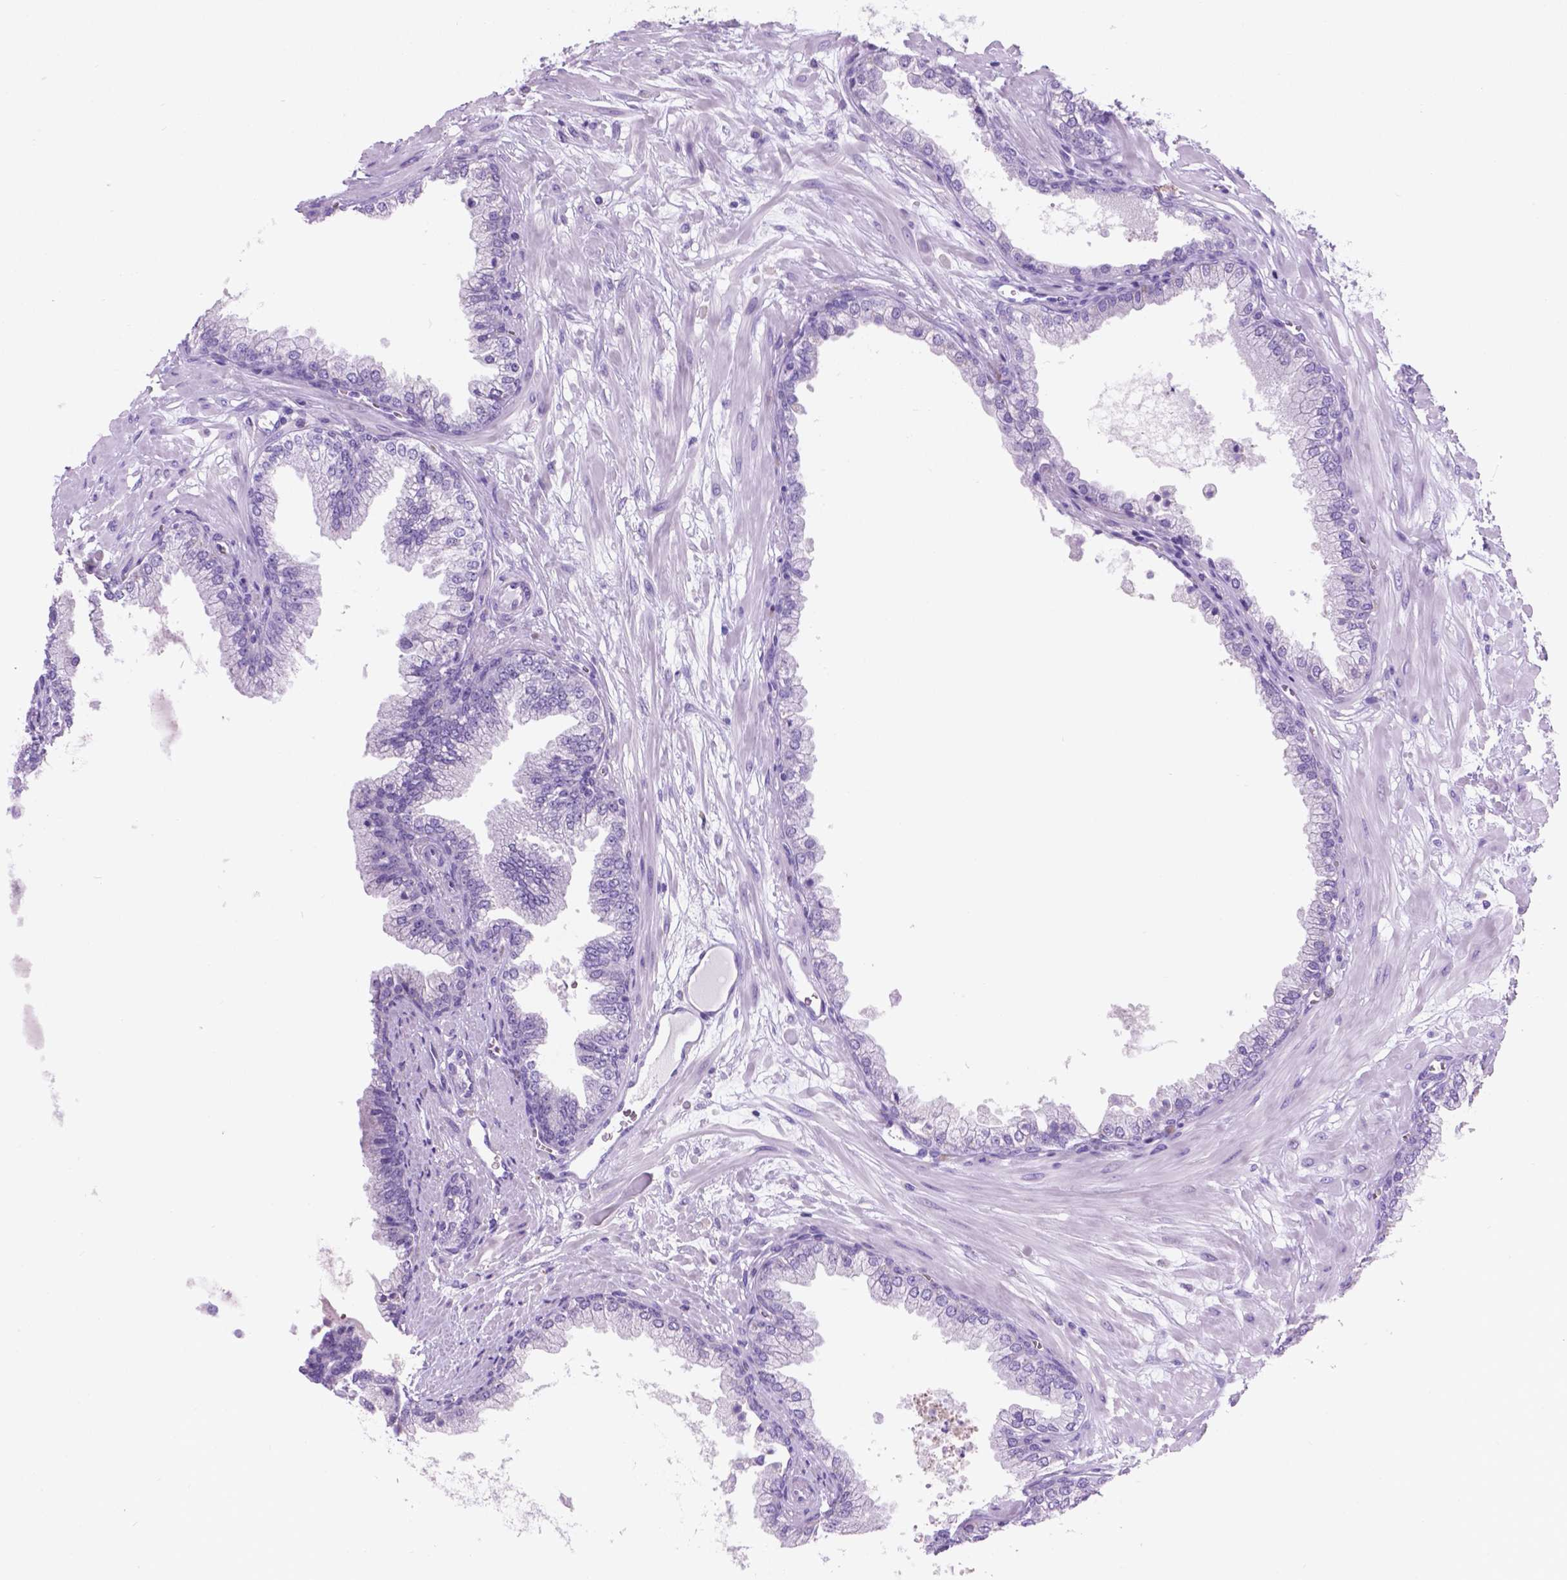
{"staining": {"intensity": "negative", "quantity": "none", "location": "none"}, "tissue": "prostate cancer", "cell_type": "Tumor cells", "image_type": "cancer", "snomed": [{"axis": "morphology", "description": "Adenocarcinoma, Low grade"}, {"axis": "topography", "description": "Prostate"}], "caption": "DAB immunohistochemical staining of human prostate adenocarcinoma (low-grade) reveals no significant staining in tumor cells. (Stains: DAB (3,3'-diaminobenzidine) IHC with hematoxylin counter stain, Microscopy: brightfield microscopy at high magnification).", "gene": "GRIN2B", "patient": {"sex": "male", "age": 64}}